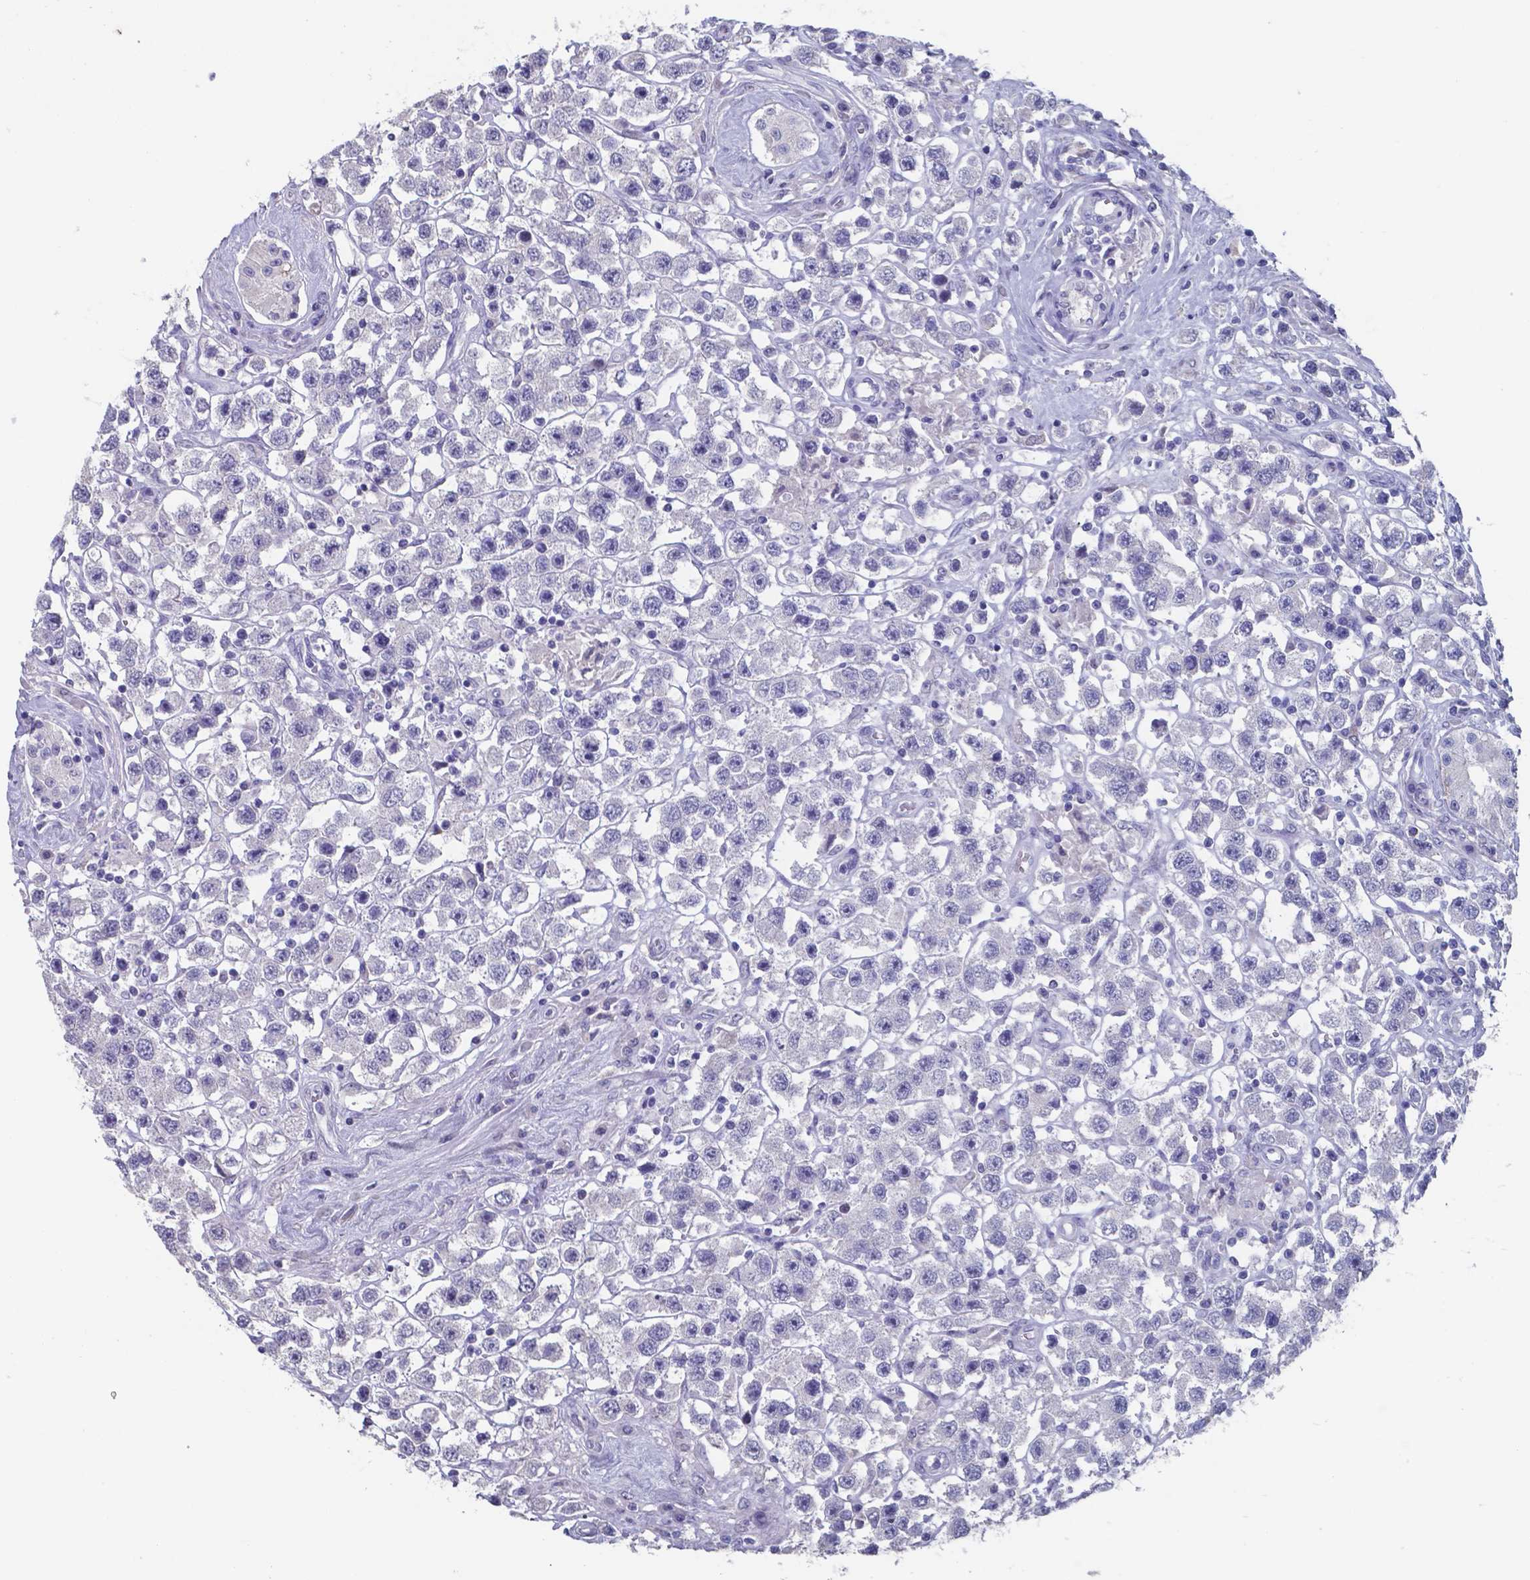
{"staining": {"intensity": "negative", "quantity": "none", "location": "none"}, "tissue": "testis cancer", "cell_type": "Tumor cells", "image_type": "cancer", "snomed": [{"axis": "morphology", "description": "Seminoma, NOS"}, {"axis": "topography", "description": "Testis"}], "caption": "A high-resolution image shows immunohistochemistry staining of testis cancer, which displays no significant positivity in tumor cells. The staining was performed using DAB to visualize the protein expression in brown, while the nuclei were stained in blue with hematoxylin (Magnification: 20x).", "gene": "TTR", "patient": {"sex": "male", "age": 45}}